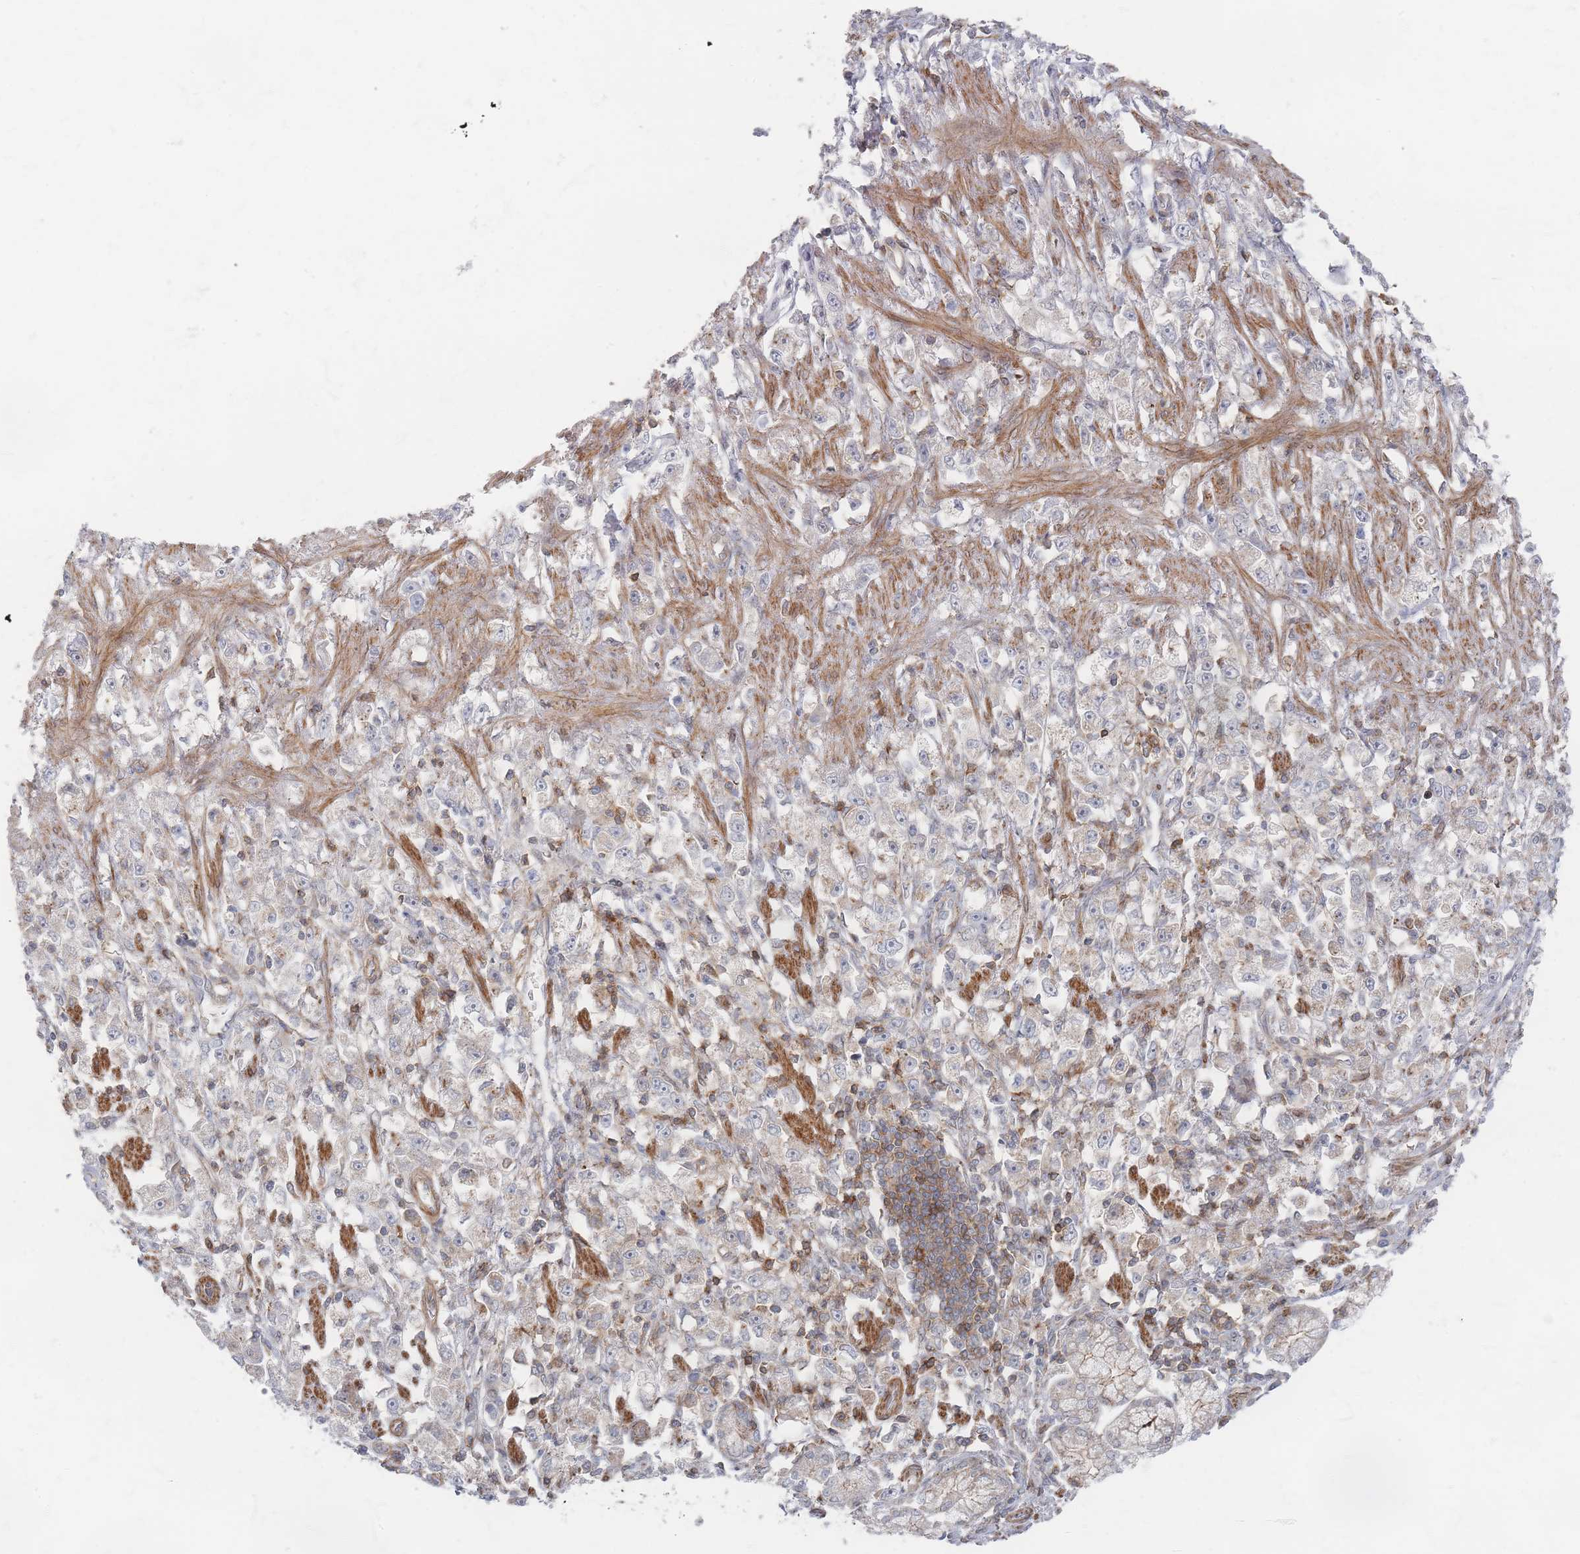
{"staining": {"intensity": "negative", "quantity": "none", "location": "none"}, "tissue": "stomach cancer", "cell_type": "Tumor cells", "image_type": "cancer", "snomed": [{"axis": "morphology", "description": "Adenocarcinoma, NOS"}, {"axis": "topography", "description": "Stomach"}], "caption": "Adenocarcinoma (stomach) was stained to show a protein in brown. There is no significant staining in tumor cells.", "gene": "ZNF852", "patient": {"sex": "female", "age": 59}}